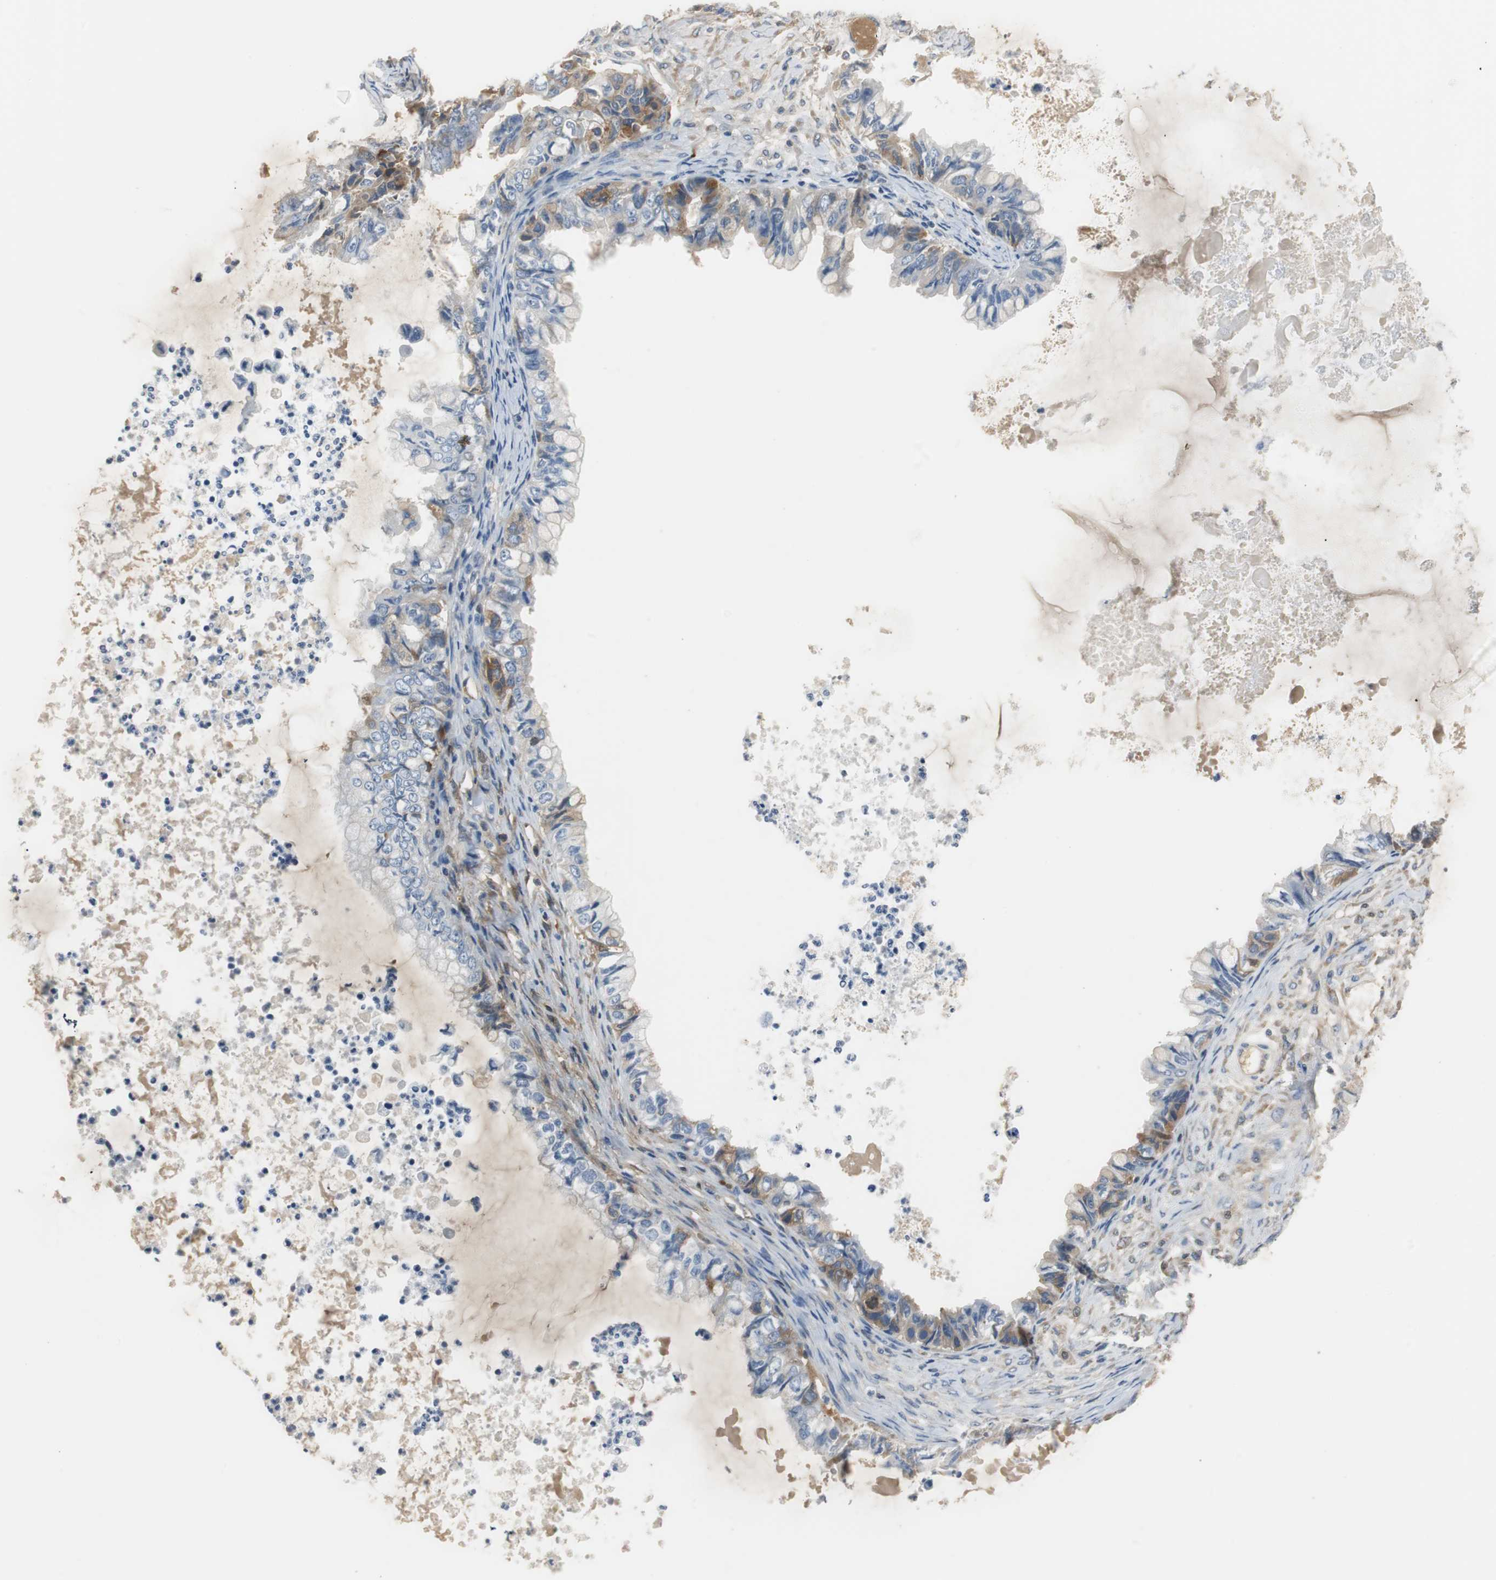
{"staining": {"intensity": "weak", "quantity": "<25%", "location": "cytoplasmic/membranous"}, "tissue": "ovarian cancer", "cell_type": "Tumor cells", "image_type": "cancer", "snomed": [{"axis": "morphology", "description": "Cystadenocarcinoma, mucinous, NOS"}, {"axis": "topography", "description": "Ovary"}], "caption": "There is no significant staining in tumor cells of ovarian cancer (mucinous cystadenocarcinoma).", "gene": "SERPINF1", "patient": {"sex": "female", "age": 80}}